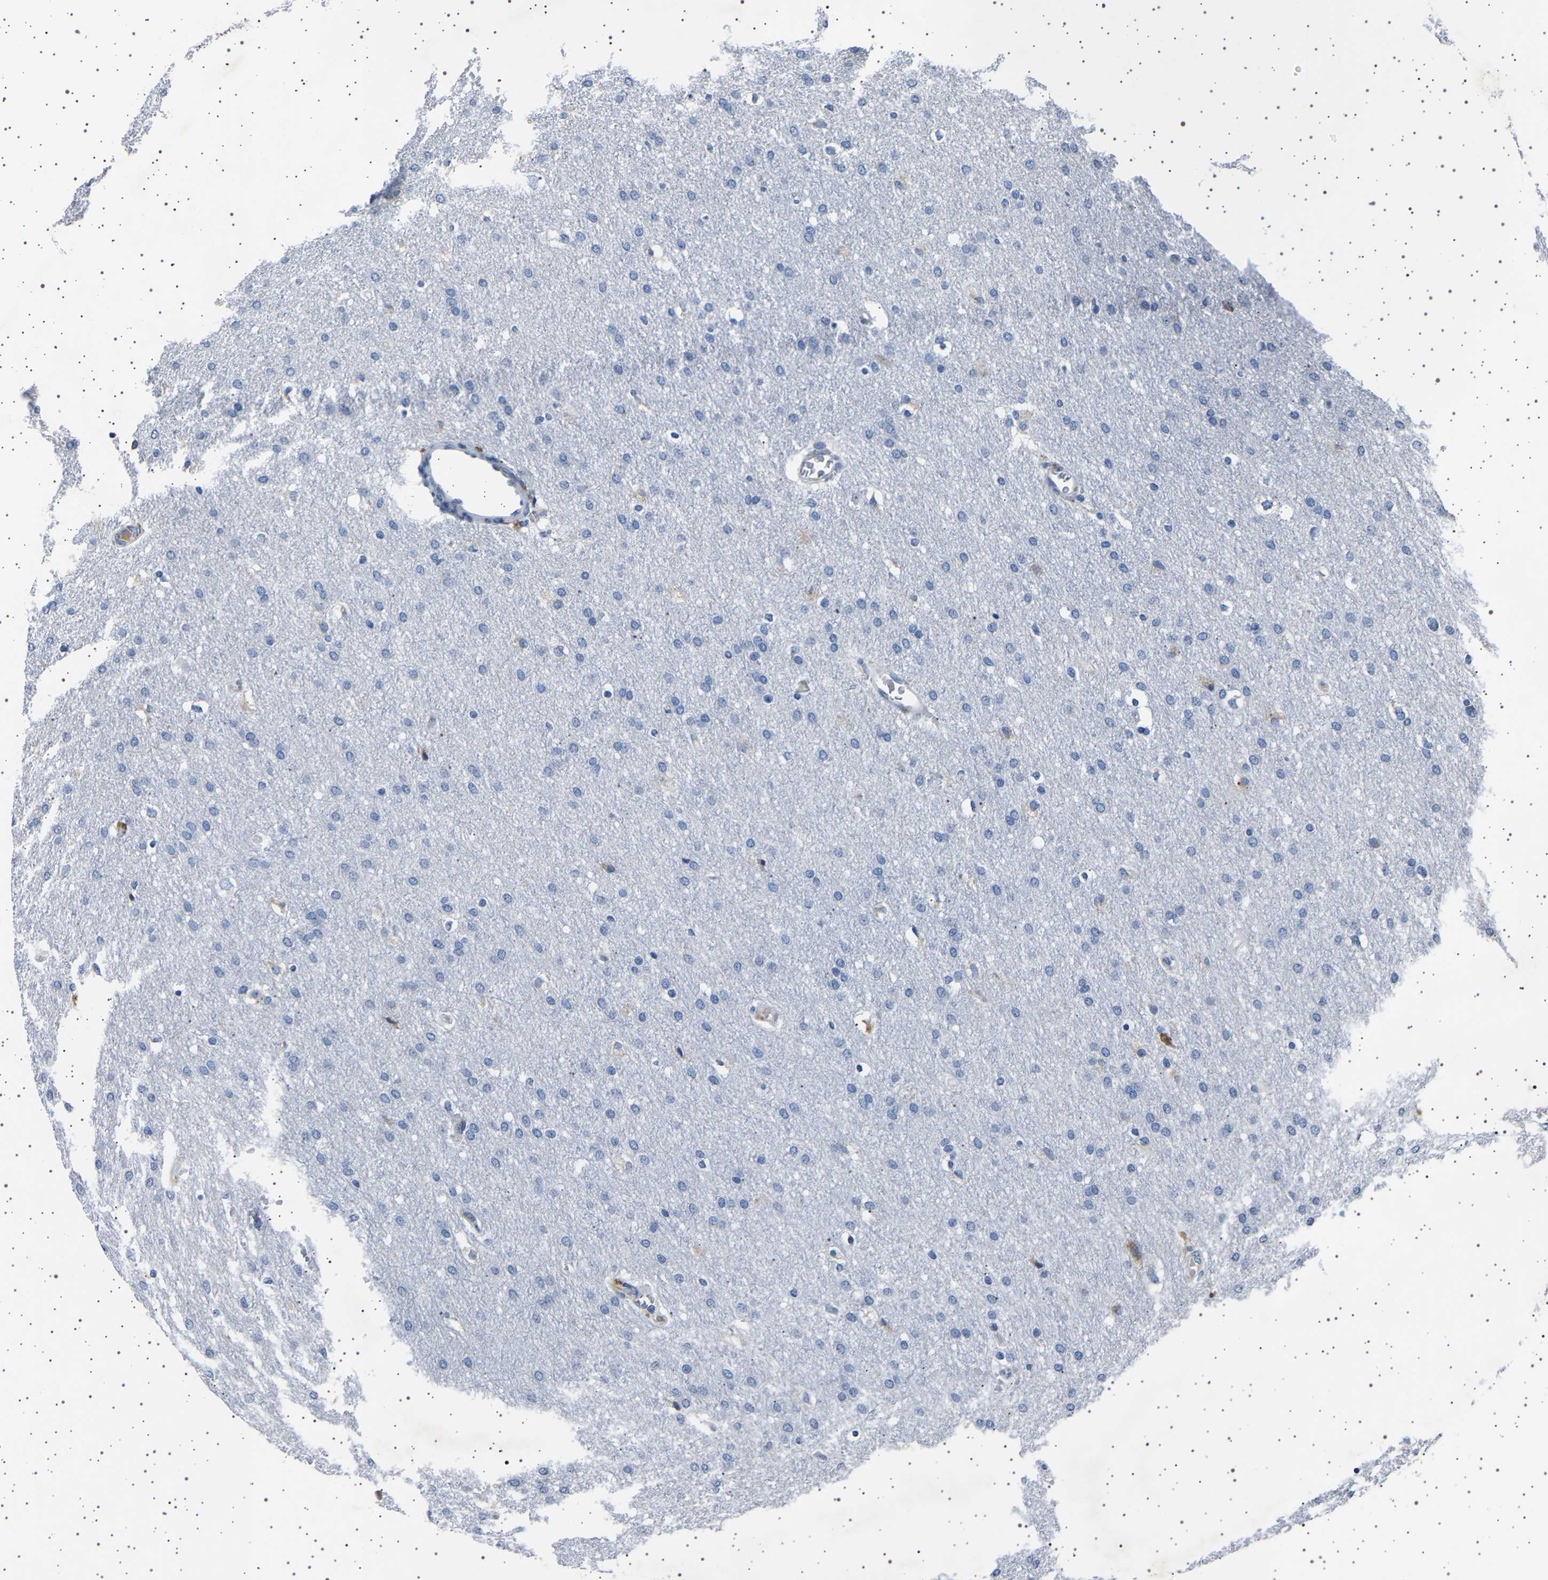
{"staining": {"intensity": "negative", "quantity": "none", "location": "none"}, "tissue": "glioma", "cell_type": "Tumor cells", "image_type": "cancer", "snomed": [{"axis": "morphology", "description": "Glioma, malignant, Low grade"}, {"axis": "topography", "description": "Brain"}], "caption": "Malignant glioma (low-grade) stained for a protein using immunohistochemistry (IHC) reveals no expression tumor cells.", "gene": "FTCD", "patient": {"sex": "female", "age": 37}}